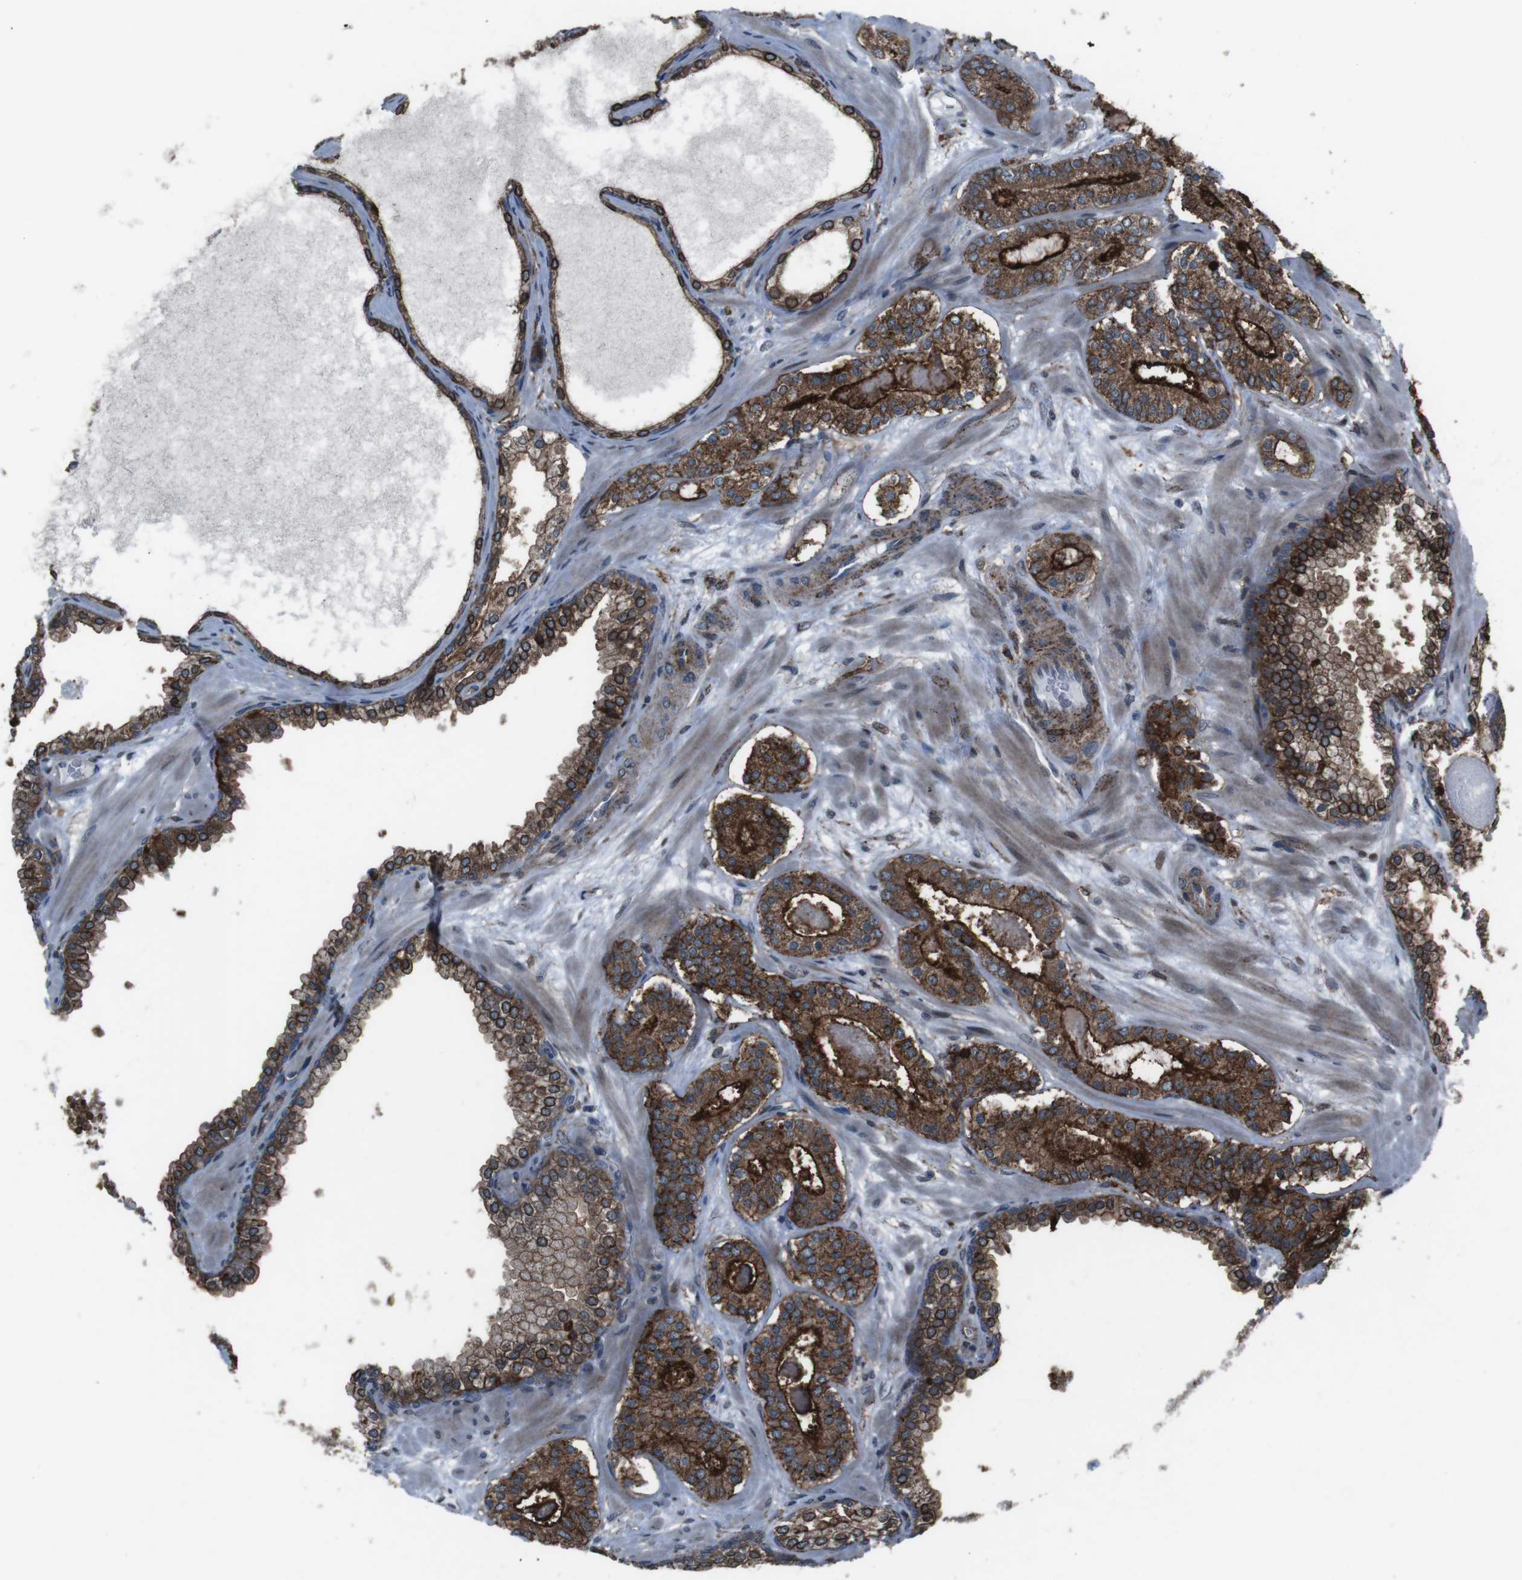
{"staining": {"intensity": "strong", "quantity": "25%-75%", "location": "cytoplasmic/membranous"}, "tissue": "prostate cancer", "cell_type": "Tumor cells", "image_type": "cancer", "snomed": [{"axis": "morphology", "description": "Adenocarcinoma, Low grade"}, {"axis": "topography", "description": "Prostate"}], "caption": "The photomicrograph displays immunohistochemical staining of low-grade adenocarcinoma (prostate). There is strong cytoplasmic/membranous expression is present in about 25%-75% of tumor cells.", "gene": "GDF10", "patient": {"sex": "male", "age": 63}}